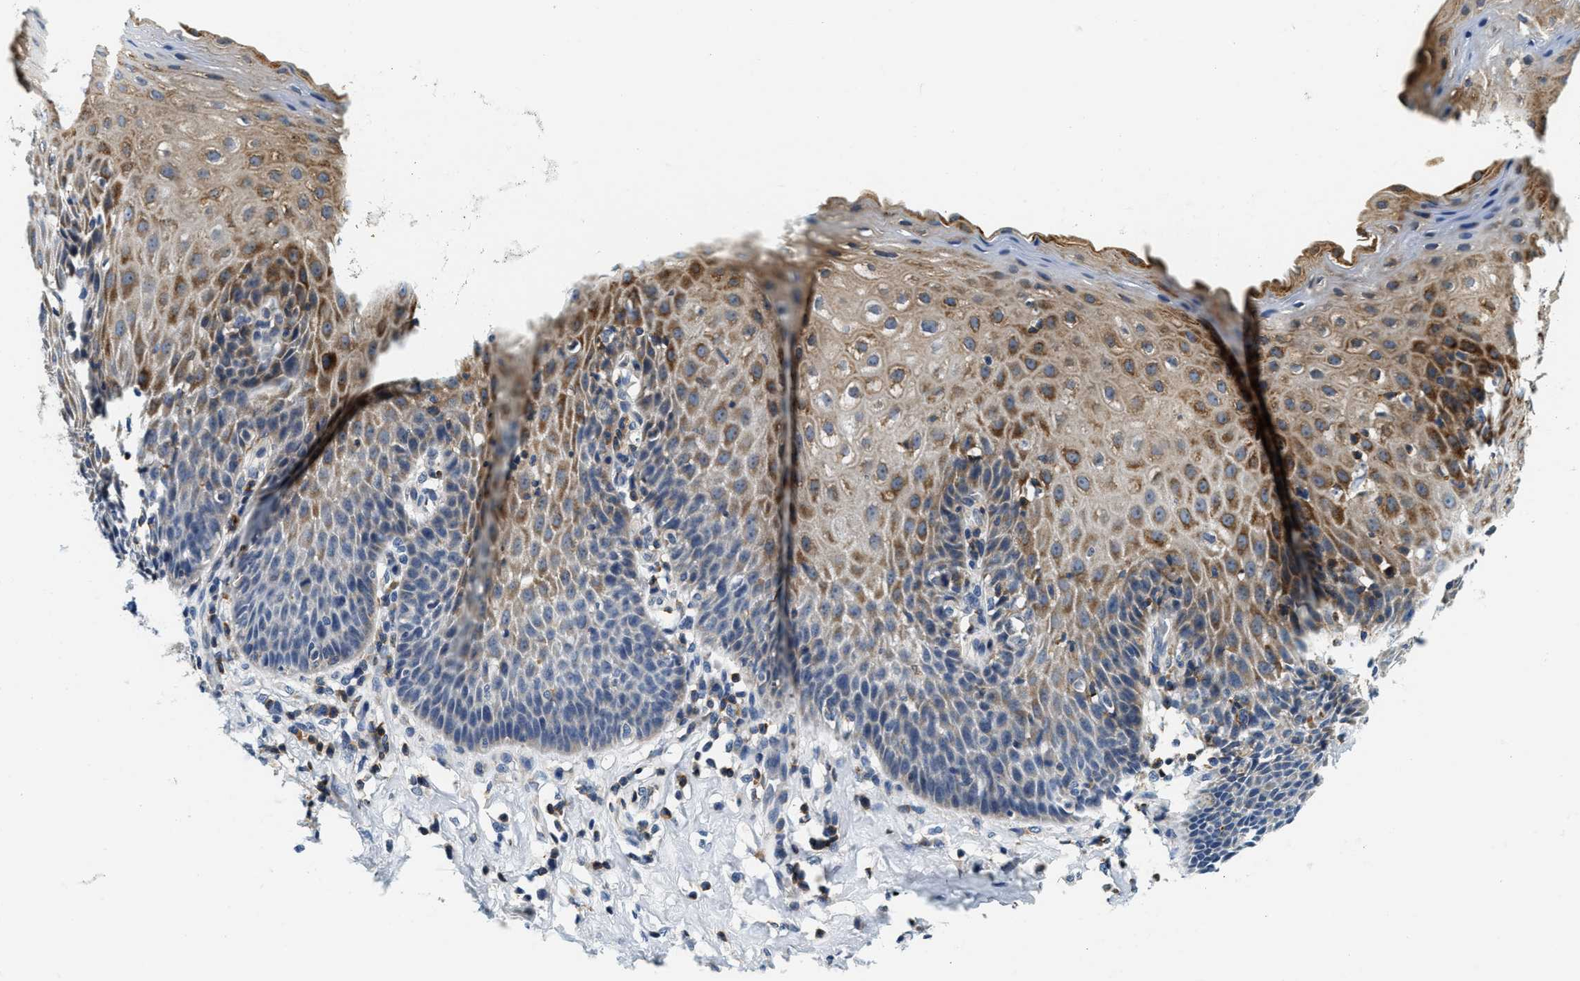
{"staining": {"intensity": "moderate", "quantity": "25%-75%", "location": "cytoplasmic/membranous"}, "tissue": "esophagus", "cell_type": "Squamous epithelial cells", "image_type": "normal", "snomed": [{"axis": "morphology", "description": "Normal tissue, NOS"}, {"axis": "topography", "description": "Esophagus"}], "caption": "The photomicrograph displays staining of unremarkable esophagus, revealing moderate cytoplasmic/membranous protein staining (brown color) within squamous epithelial cells.", "gene": "SAMD9", "patient": {"sex": "female", "age": 61}}